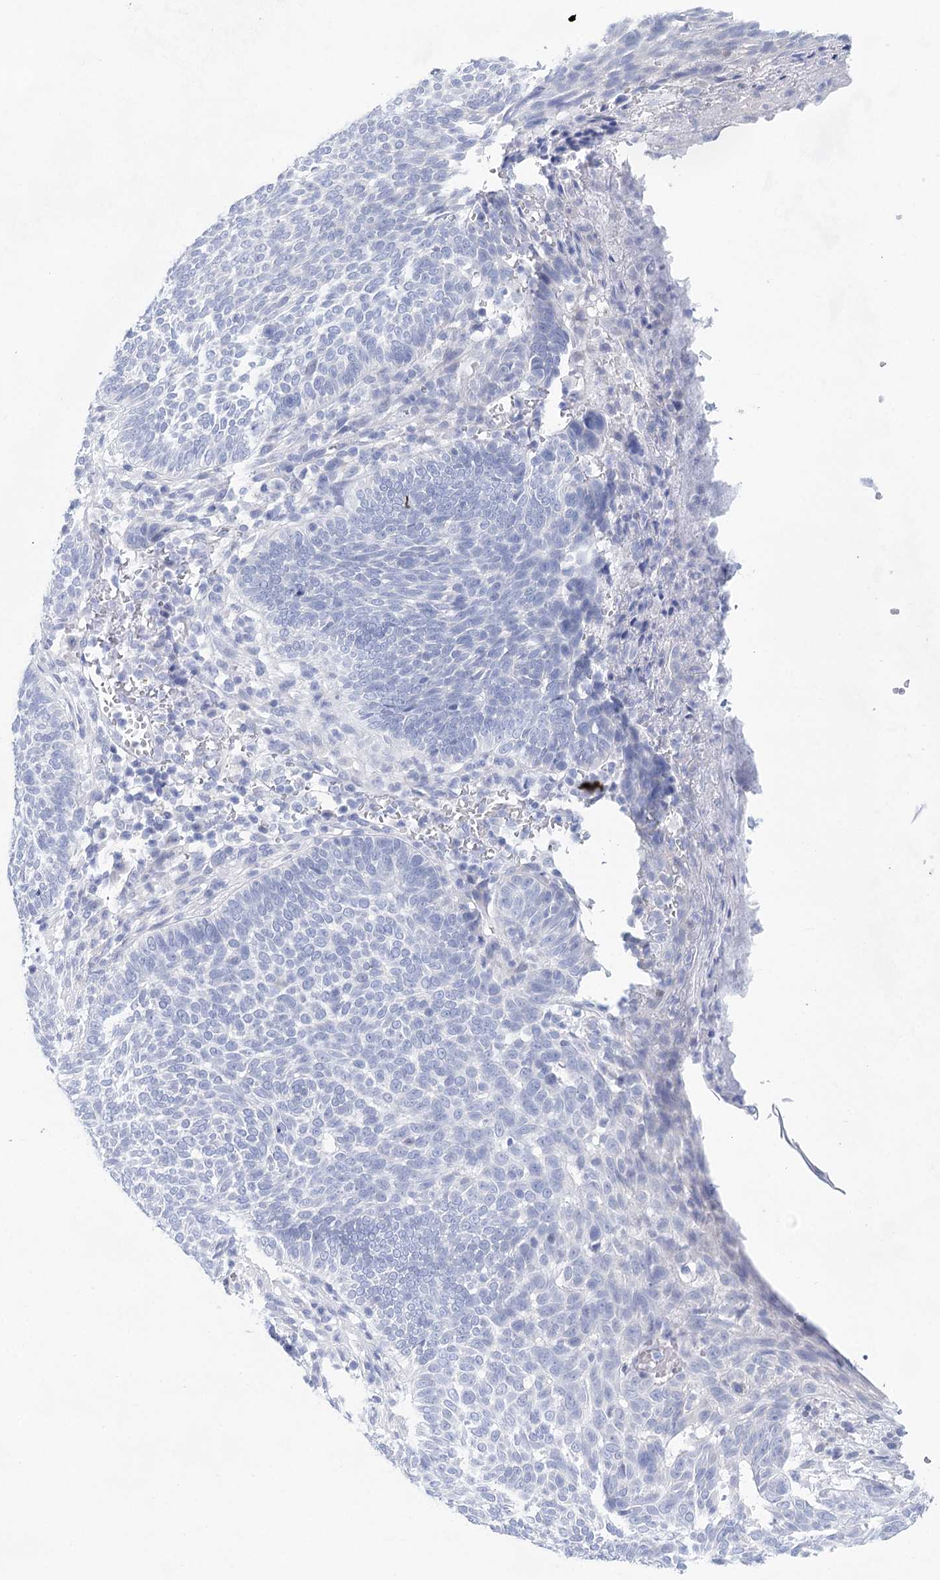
{"staining": {"intensity": "negative", "quantity": "none", "location": "none"}, "tissue": "skin cancer", "cell_type": "Tumor cells", "image_type": "cancer", "snomed": [{"axis": "morphology", "description": "Normal tissue, NOS"}, {"axis": "morphology", "description": "Basal cell carcinoma"}, {"axis": "topography", "description": "Skin"}], "caption": "Photomicrograph shows no significant protein positivity in tumor cells of basal cell carcinoma (skin).", "gene": "LALBA", "patient": {"sex": "male", "age": 64}}